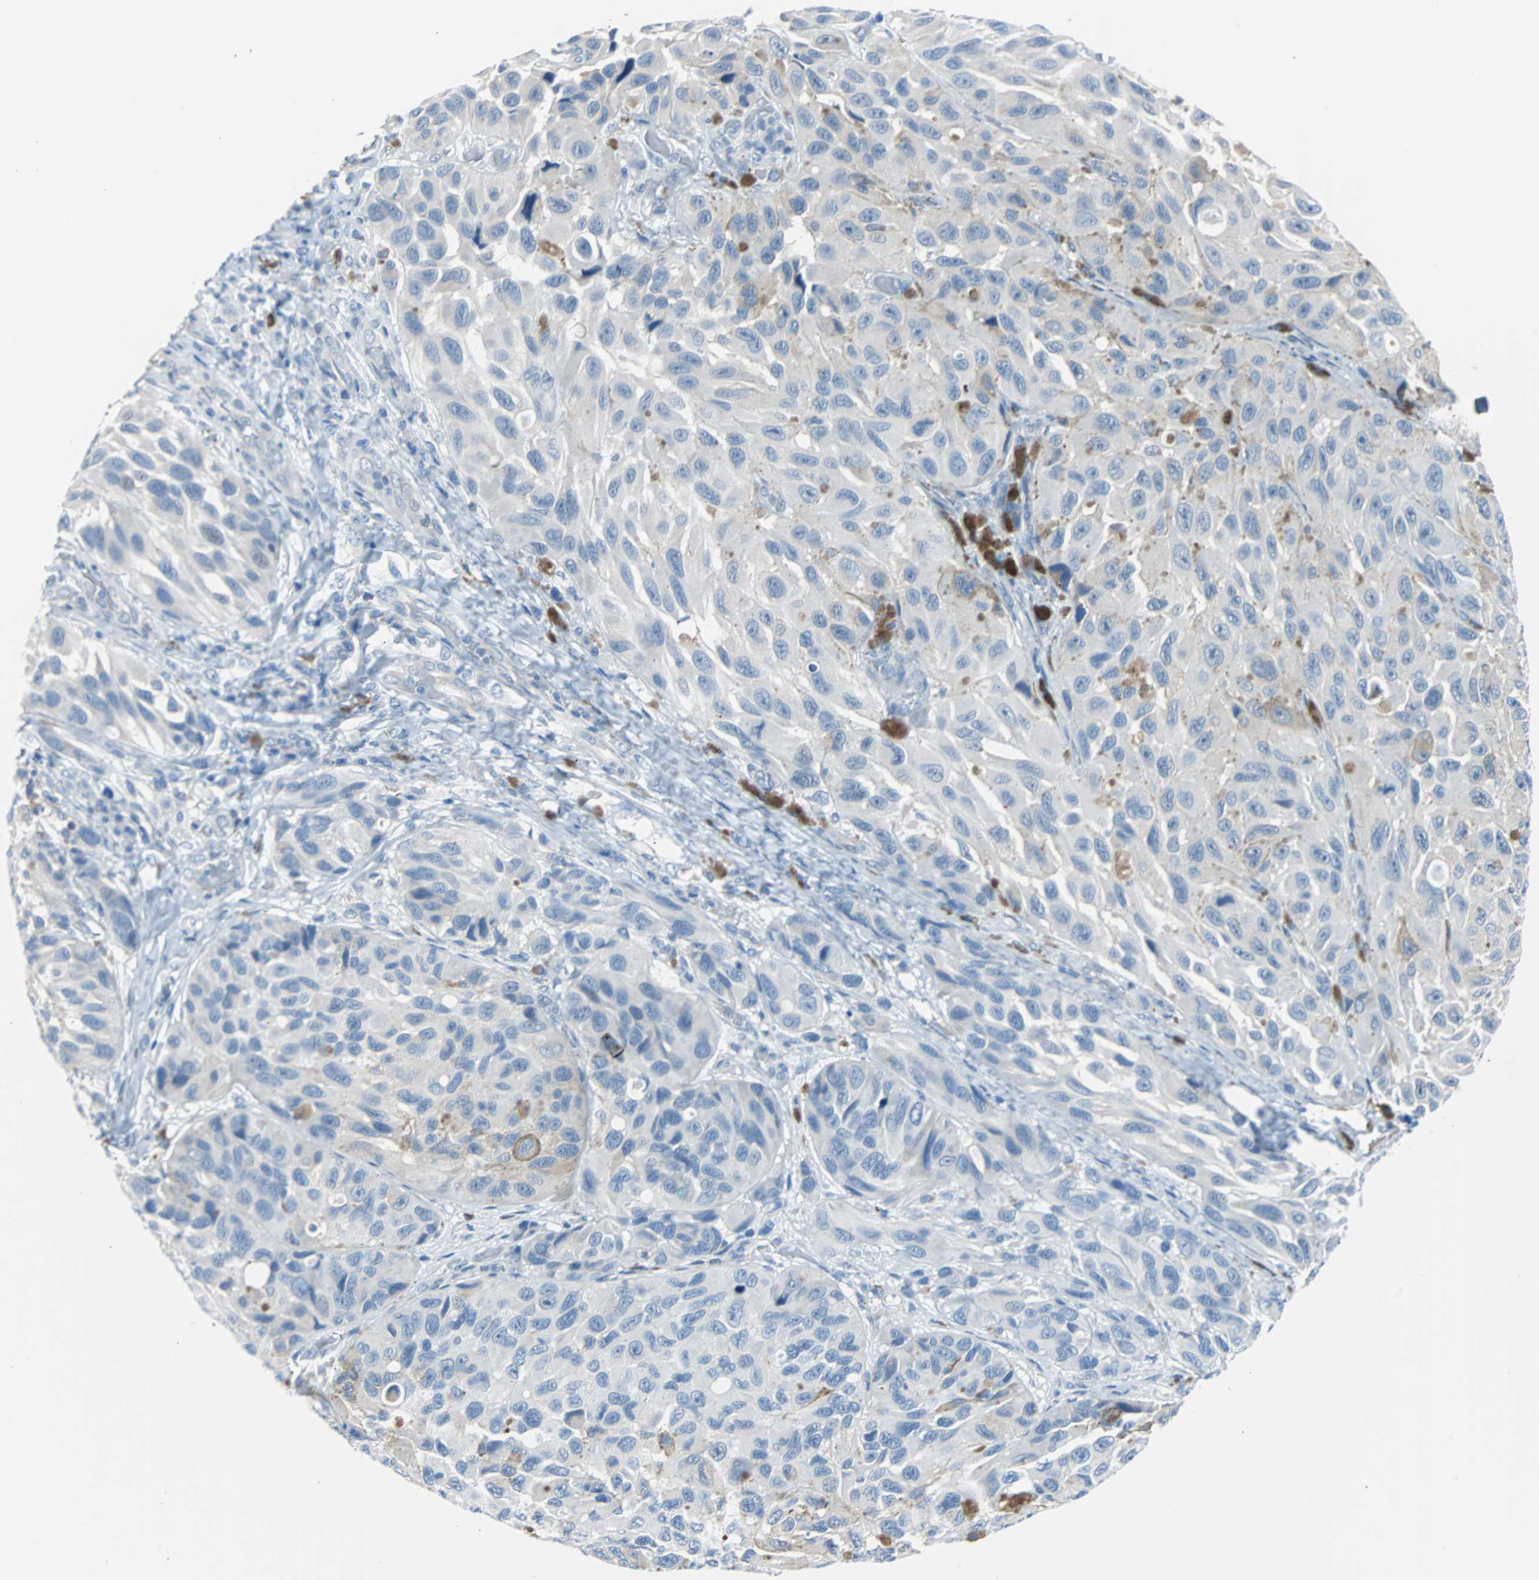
{"staining": {"intensity": "negative", "quantity": "none", "location": "none"}, "tissue": "melanoma", "cell_type": "Tumor cells", "image_type": "cancer", "snomed": [{"axis": "morphology", "description": "Malignant melanoma, NOS"}, {"axis": "topography", "description": "Skin"}], "caption": "The micrograph shows no significant positivity in tumor cells of melanoma. (DAB (3,3'-diaminobenzidine) immunohistochemistry (IHC) with hematoxylin counter stain).", "gene": "KRT7", "patient": {"sex": "female", "age": 73}}